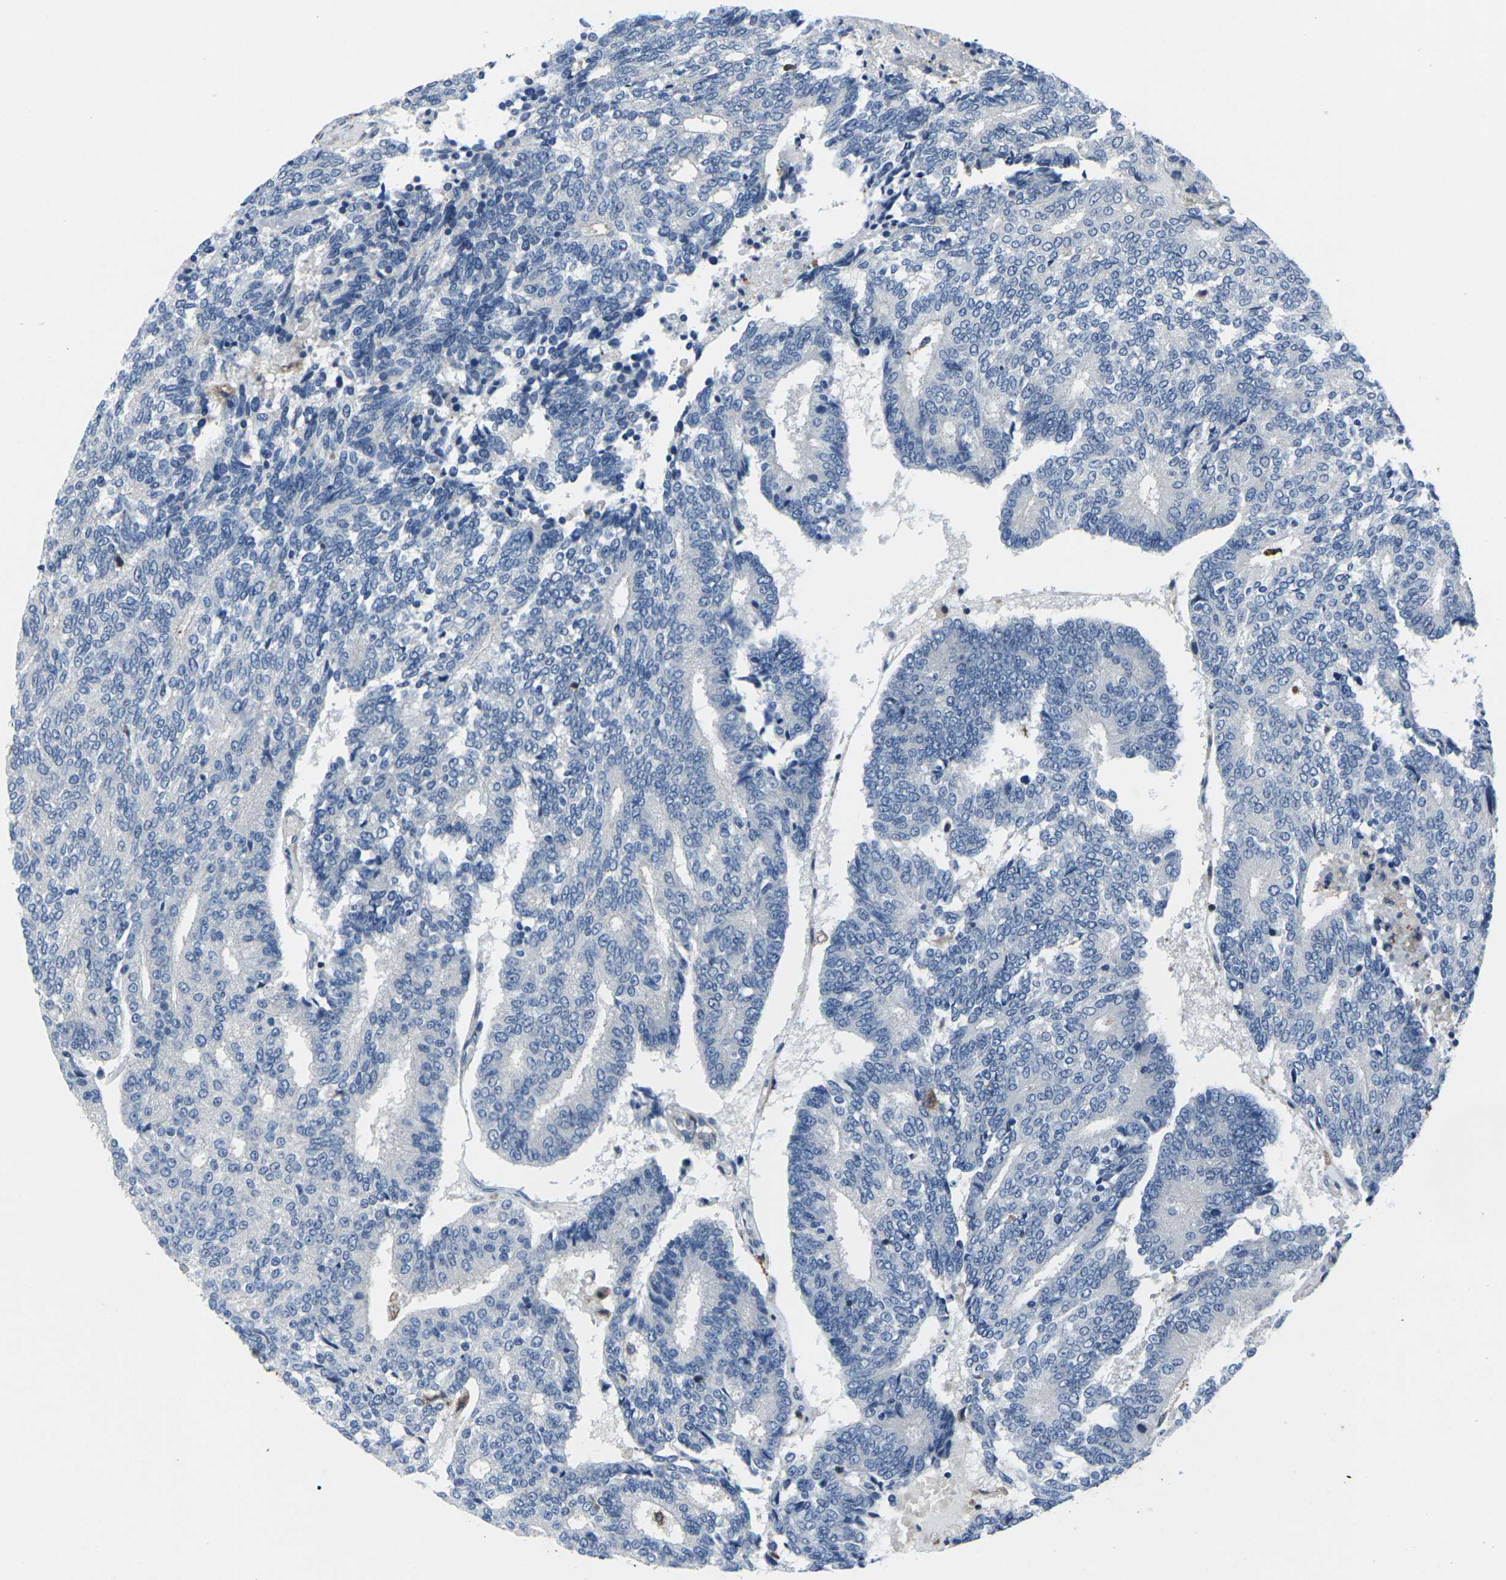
{"staining": {"intensity": "negative", "quantity": "none", "location": "none"}, "tissue": "prostate cancer", "cell_type": "Tumor cells", "image_type": "cancer", "snomed": [{"axis": "morphology", "description": "Normal tissue, NOS"}, {"axis": "morphology", "description": "Adenocarcinoma, High grade"}, {"axis": "topography", "description": "Prostate"}, {"axis": "topography", "description": "Seminal veicle"}], "caption": "Protein analysis of prostate cancer displays no significant expression in tumor cells.", "gene": "STAT4", "patient": {"sex": "male", "age": 55}}